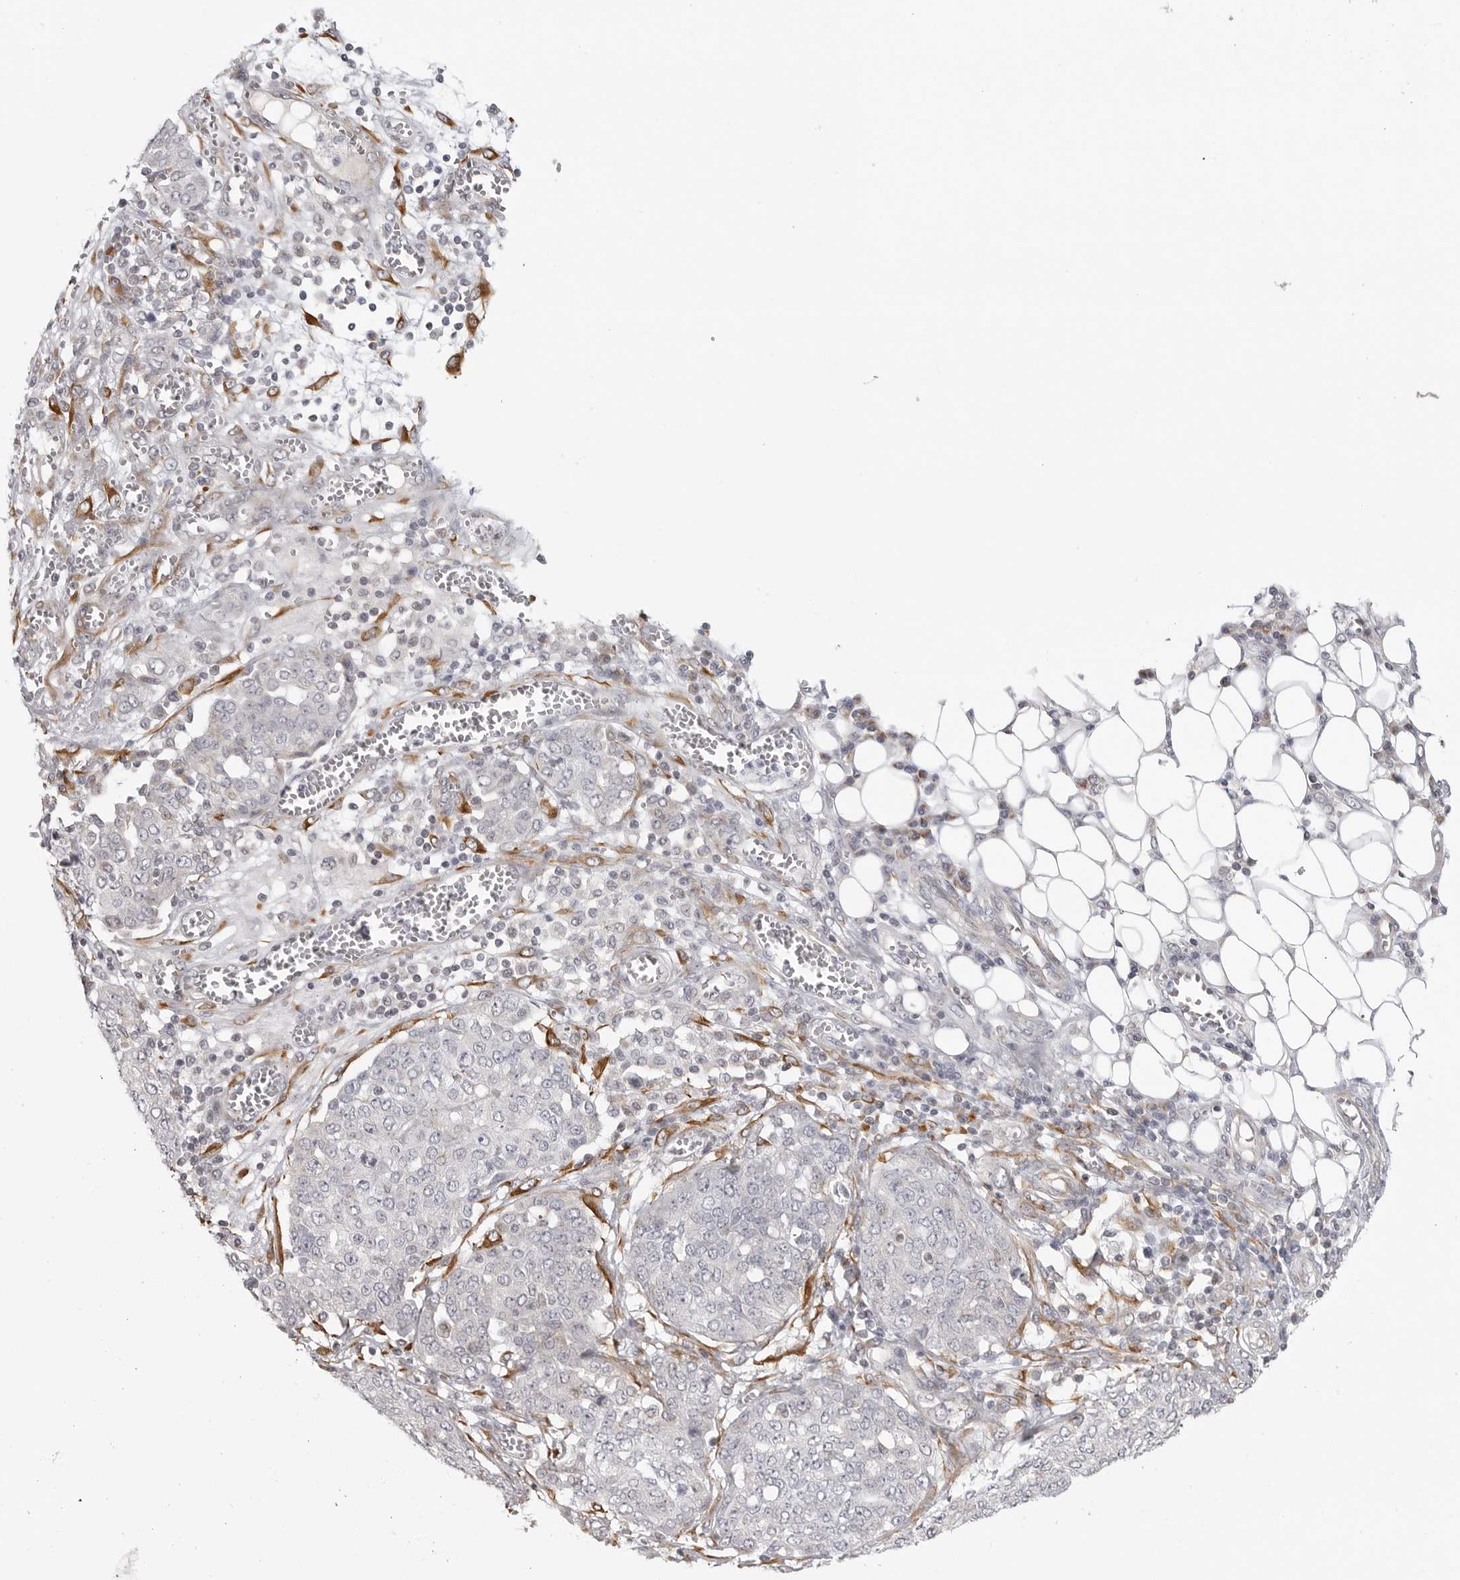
{"staining": {"intensity": "negative", "quantity": "none", "location": "none"}, "tissue": "ovarian cancer", "cell_type": "Tumor cells", "image_type": "cancer", "snomed": [{"axis": "morphology", "description": "Cystadenocarcinoma, serous, NOS"}, {"axis": "topography", "description": "Soft tissue"}, {"axis": "topography", "description": "Ovary"}], "caption": "Serous cystadenocarcinoma (ovarian) was stained to show a protein in brown. There is no significant expression in tumor cells. (Stains: DAB IHC with hematoxylin counter stain, Microscopy: brightfield microscopy at high magnification).", "gene": "MAP7D1", "patient": {"sex": "female", "age": 57}}